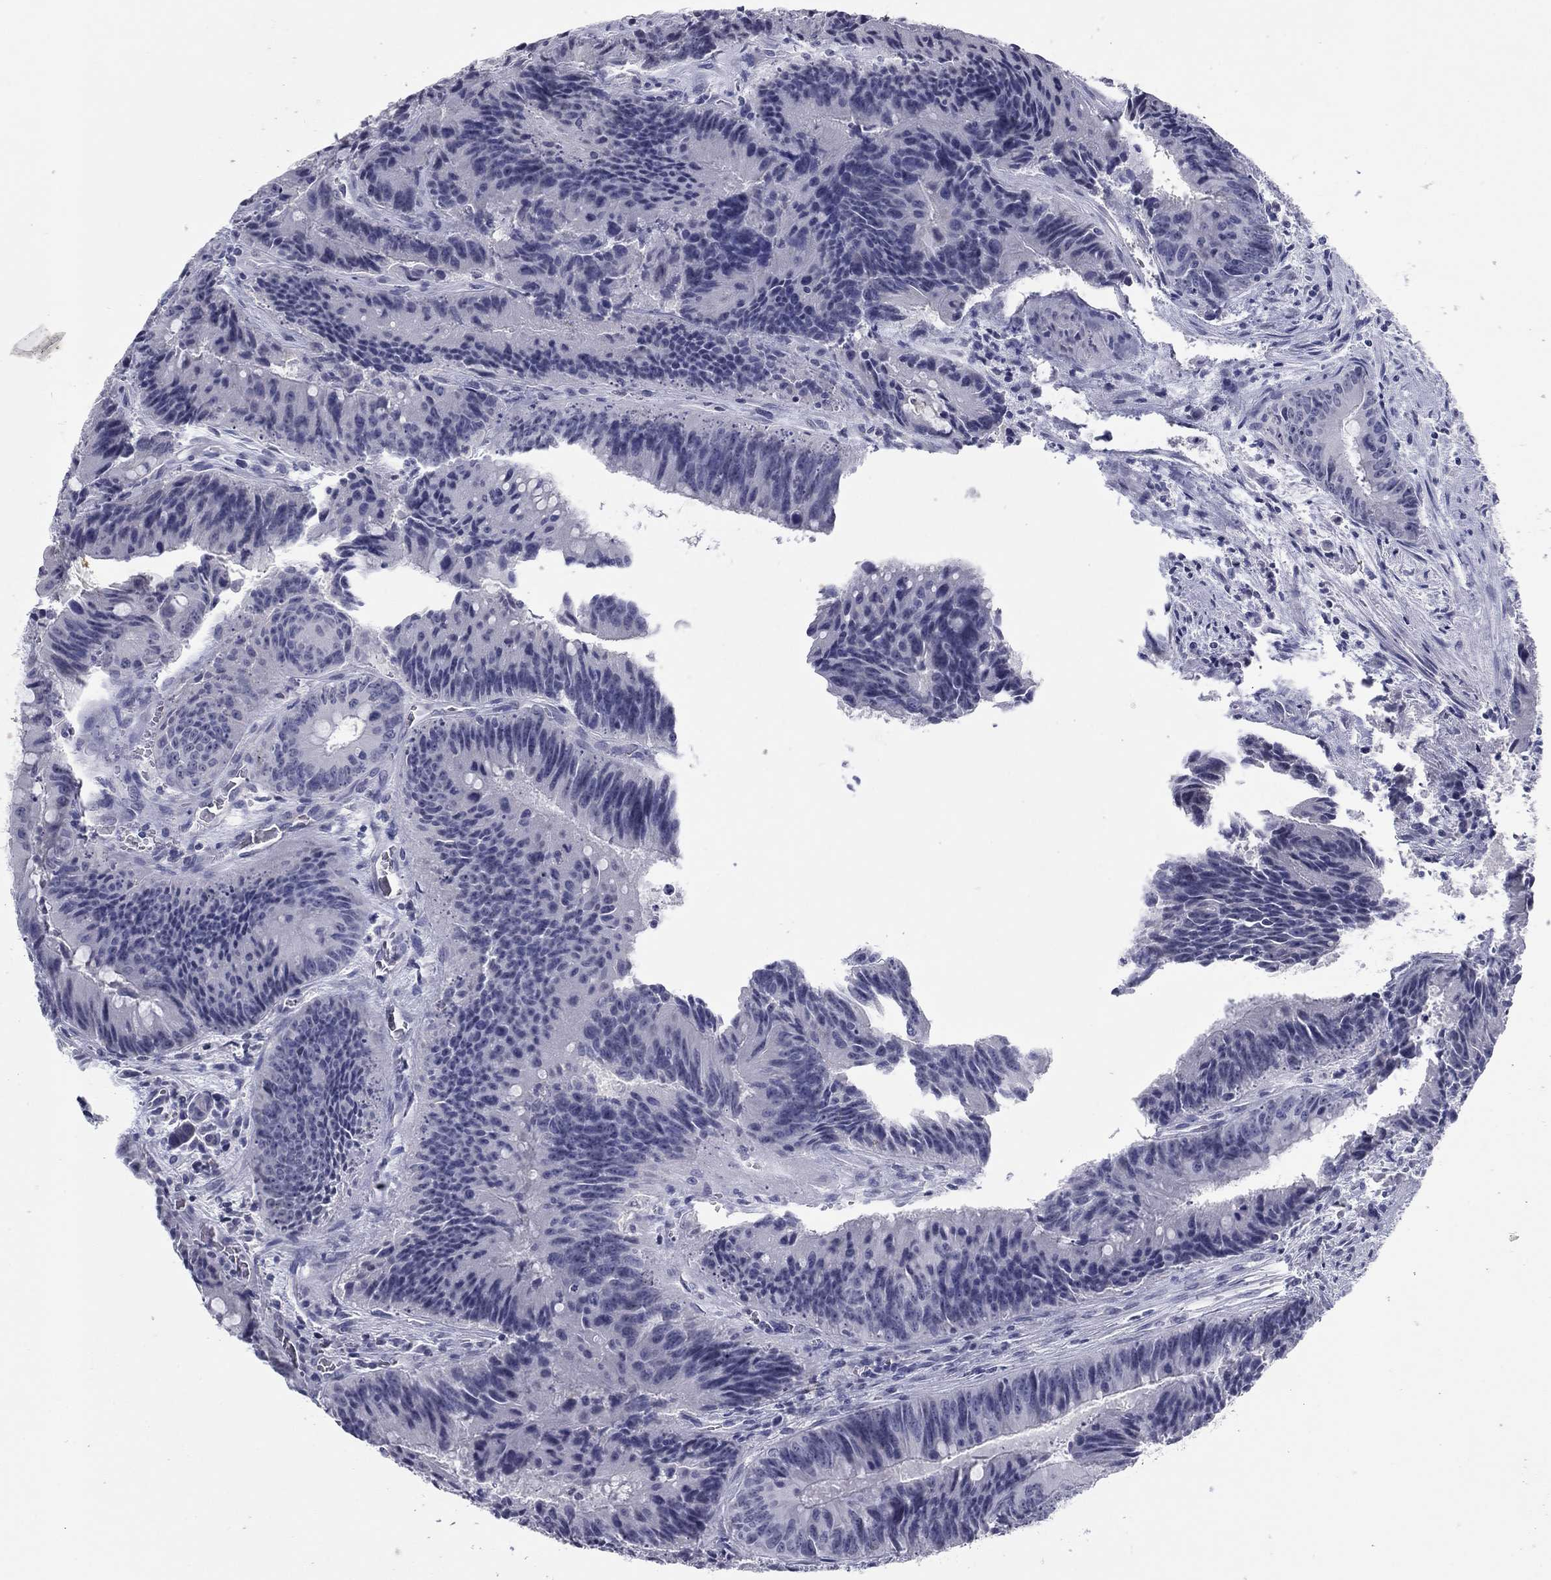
{"staining": {"intensity": "negative", "quantity": "none", "location": "none"}, "tissue": "colorectal cancer", "cell_type": "Tumor cells", "image_type": "cancer", "snomed": [{"axis": "morphology", "description": "Adenocarcinoma, NOS"}, {"axis": "topography", "description": "Rectum"}], "caption": "Immunohistochemistry (IHC) histopathology image of neoplastic tissue: adenocarcinoma (colorectal) stained with DAB demonstrates no significant protein staining in tumor cells. (Brightfield microscopy of DAB (3,3'-diaminobenzidine) immunohistochemistry at high magnification).", "gene": "KRT75", "patient": {"sex": "female", "age": 72}}